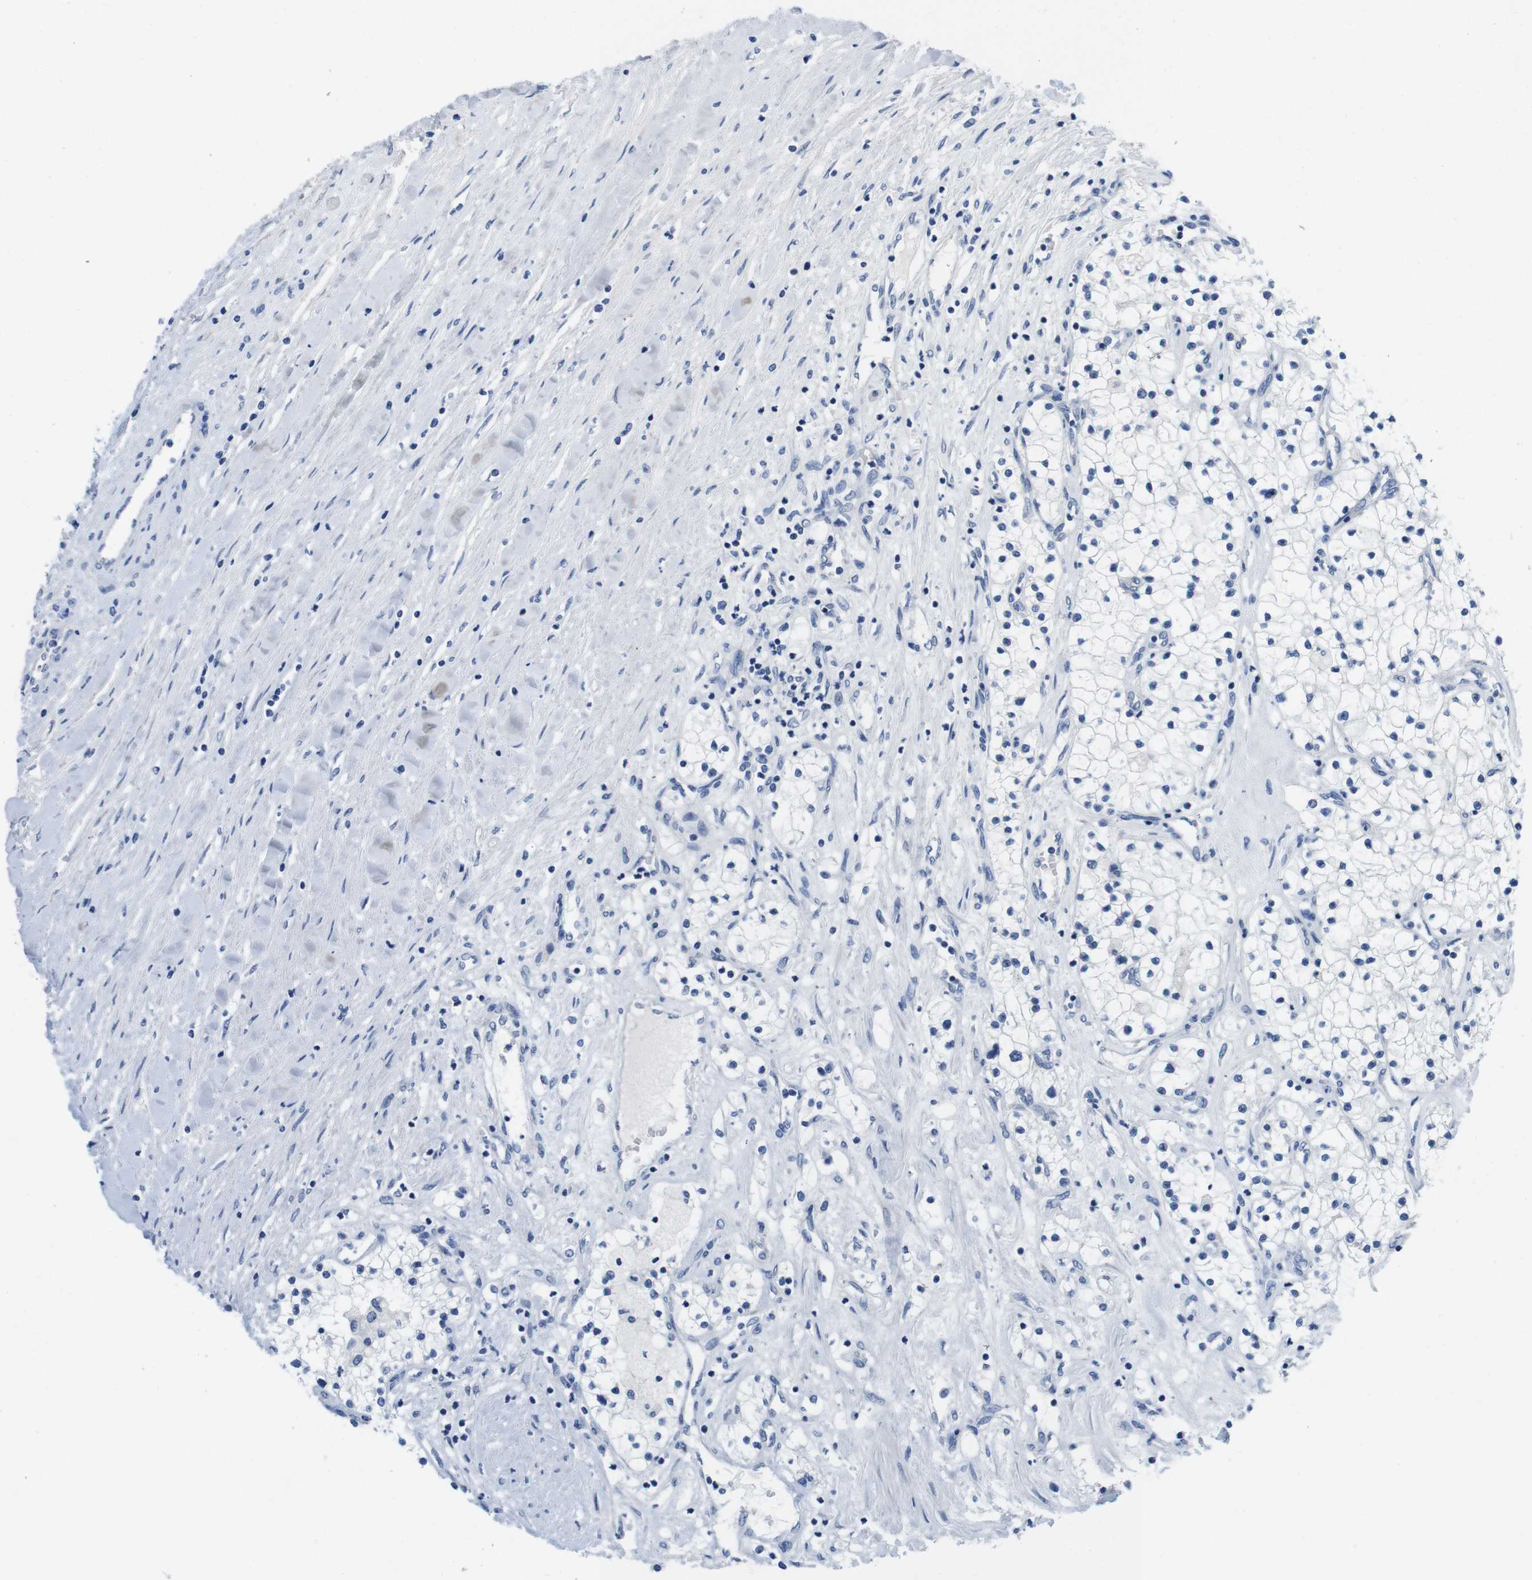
{"staining": {"intensity": "negative", "quantity": "none", "location": "none"}, "tissue": "renal cancer", "cell_type": "Tumor cells", "image_type": "cancer", "snomed": [{"axis": "morphology", "description": "Adenocarcinoma, NOS"}, {"axis": "topography", "description": "Kidney"}], "caption": "Tumor cells are negative for brown protein staining in adenocarcinoma (renal). The staining is performed using DAB brown chromogen with nuclei counter-stained in using hematoxylin.", "gene": "MAP6", "patient": {"sex": "male", "age": 68}}